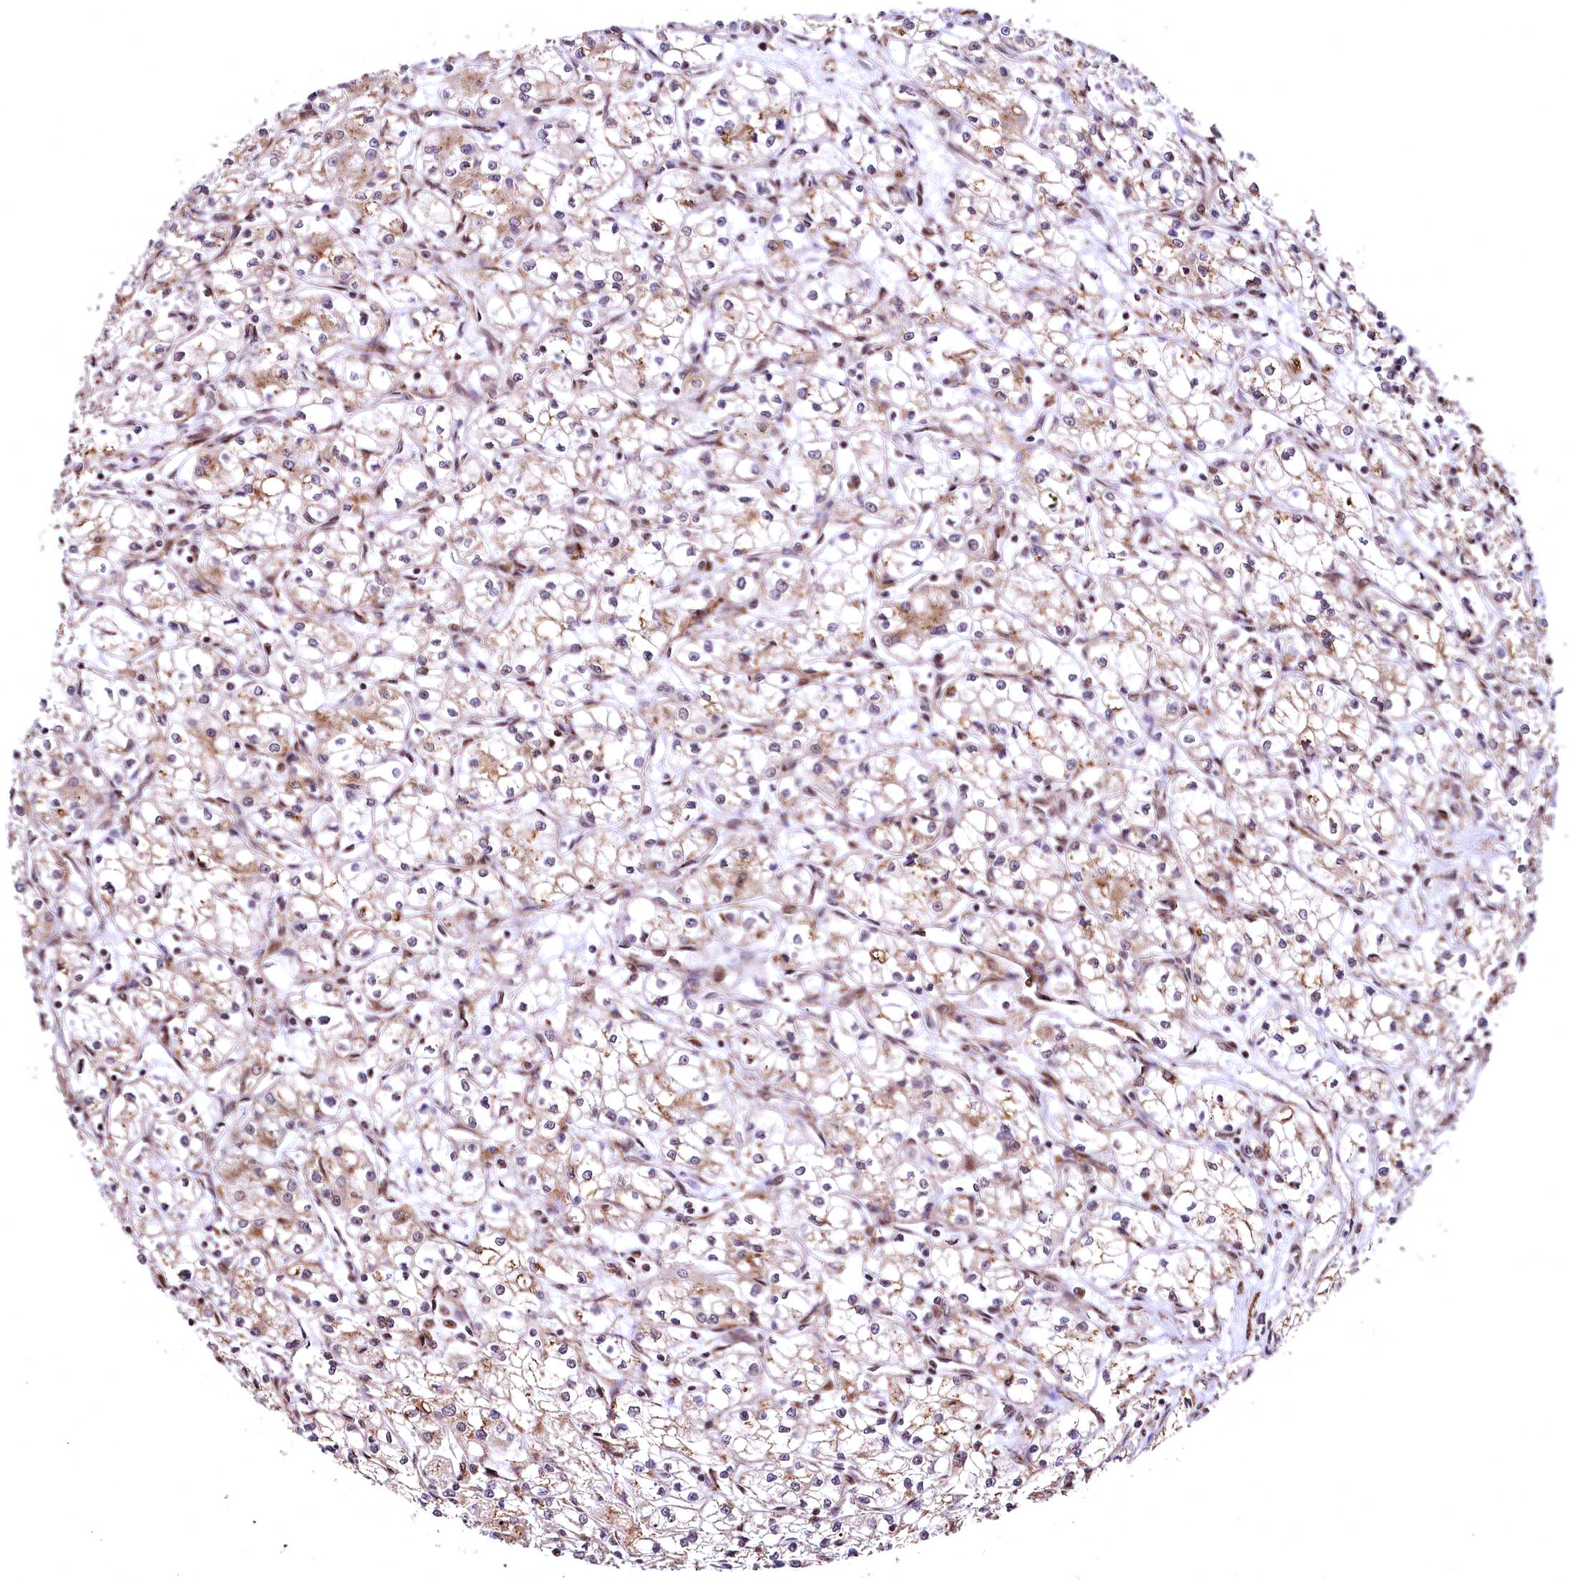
{"staining": {"intensity": "moderate", "quantity": "<25%", "location": "cytoplasmic/membranous"}, "tissue": "renal cancer", "cell_type": "Tumor cells", "image_type": "cancer", "snomed": [{"axis": "morphology", "description": "Adenocarcinoma, NOS"}, {"axis": "topography", "description": "Kidney"}], "caption": "Immunohistochemistry (IHC) (DAB) staining of human renal adenocarcinoma demonstrates moderate cytoplasmic/membranous protein positivity in about <25% of tumor cells.", "gene": "PDS5B", "patient": {"sex": "male", "age": 59}}